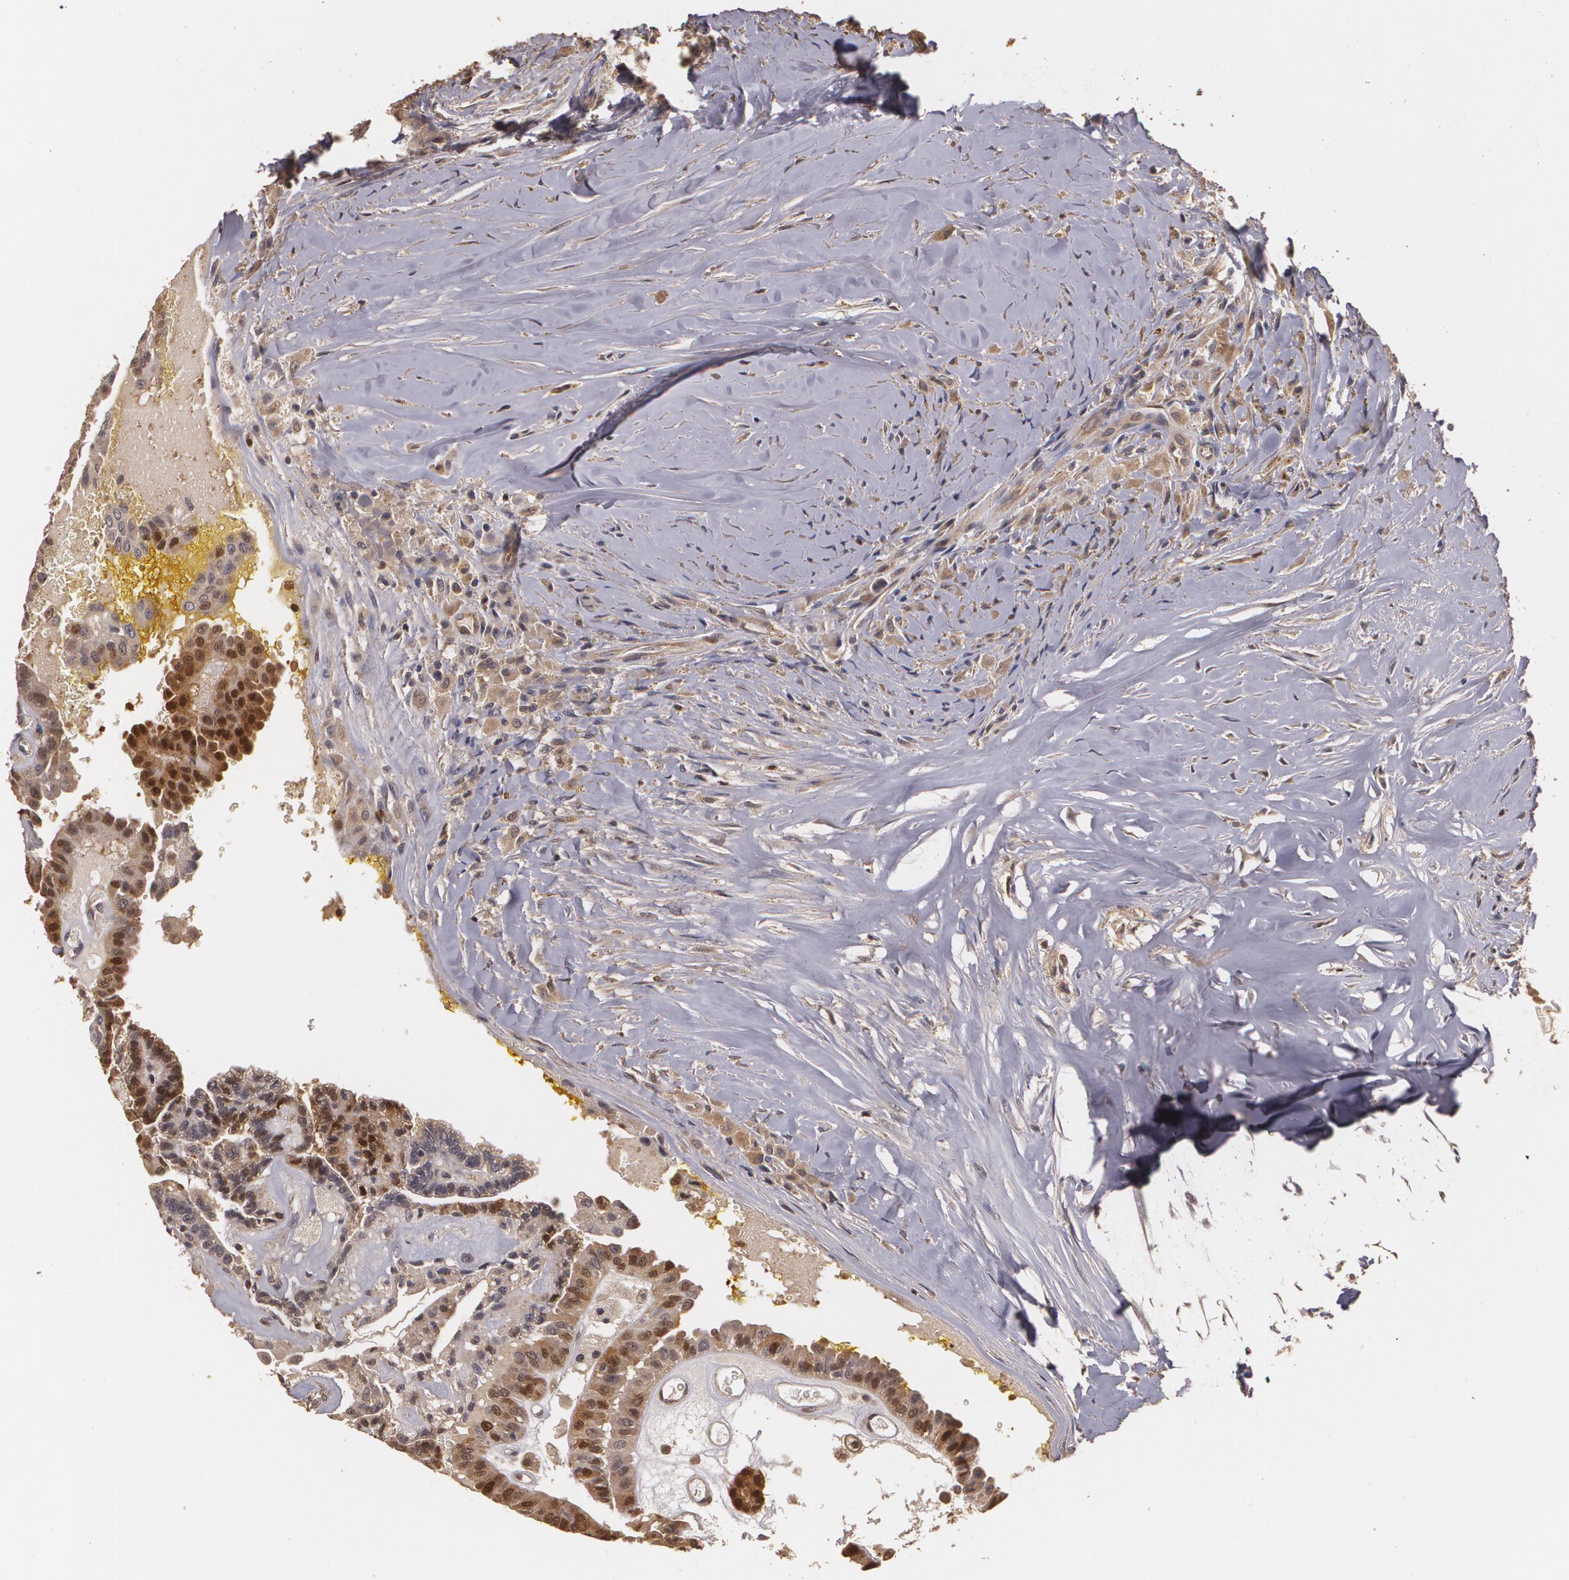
{"staining": {"intensity": "strong", "quantity": ">75%", "location": "cytoplasmic/membranous,nuclear"}, "tissue": "thyroid cancer", "cell_type": "Tumor cells", "image_type": "cancer", "snomed": [{"axis": "morphology", "description": "Papillary adenocarcinoma, NOS"}, {"axis": "topography", "description": "Thyroid gland"}], "caption": "Immunohistochemical staining of thyroid papillary adenocarcinoma exhibits high levels of strong cytoplasmic/membranous and nuclear positivity in approximately >75% of tumor cells.", "gene": "BRCA1", "patient": {"sex": "male", "age": 87}}